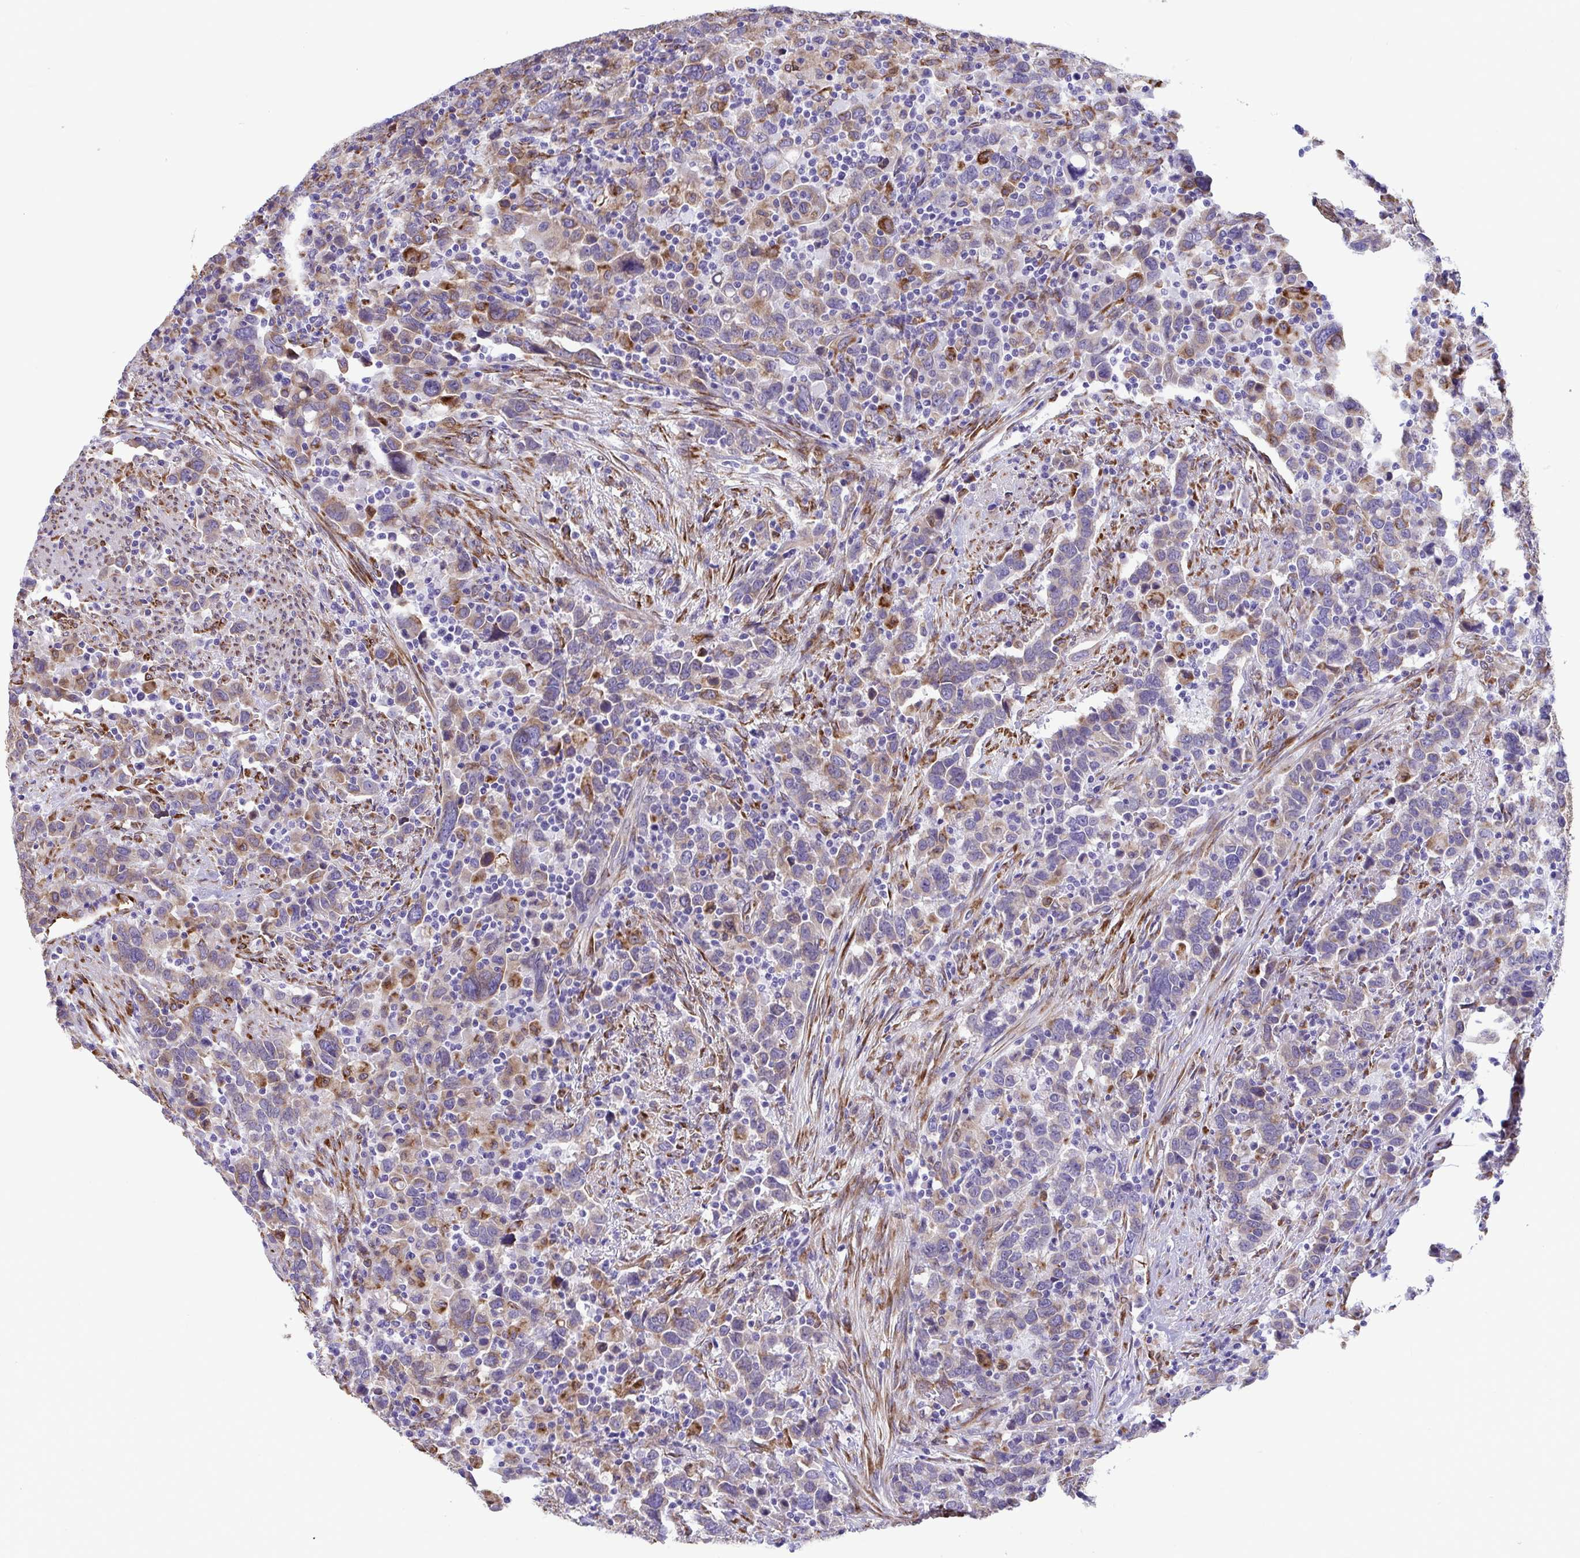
{"staining": {"intensity": "moderate", "quantity": "<25%", "location": "cytoplasmic/membranous"}, "tissue": "urothelial cancer", "cell_type": "Tumor cells", "image_type": "cancer", "snomed": [{"axis": "morphology", "description": "Urothelial carcinoma, High grade"}, {"axis": "topography", "description": "Urinary bladder"}], "caption": "High-magnification brightfield microscopy of urothelial cancer stained with DAB (brown) and counterstained with hematoxylin (blue). tumor cells exhibit moderate cytoplasmic/membranous expression is present in approximately<25% of cells. The protein is shown in brown color, while the nuclei are stained blue.", "gene": "ASPH", "patient": {"sex": "male", "age": 61}}